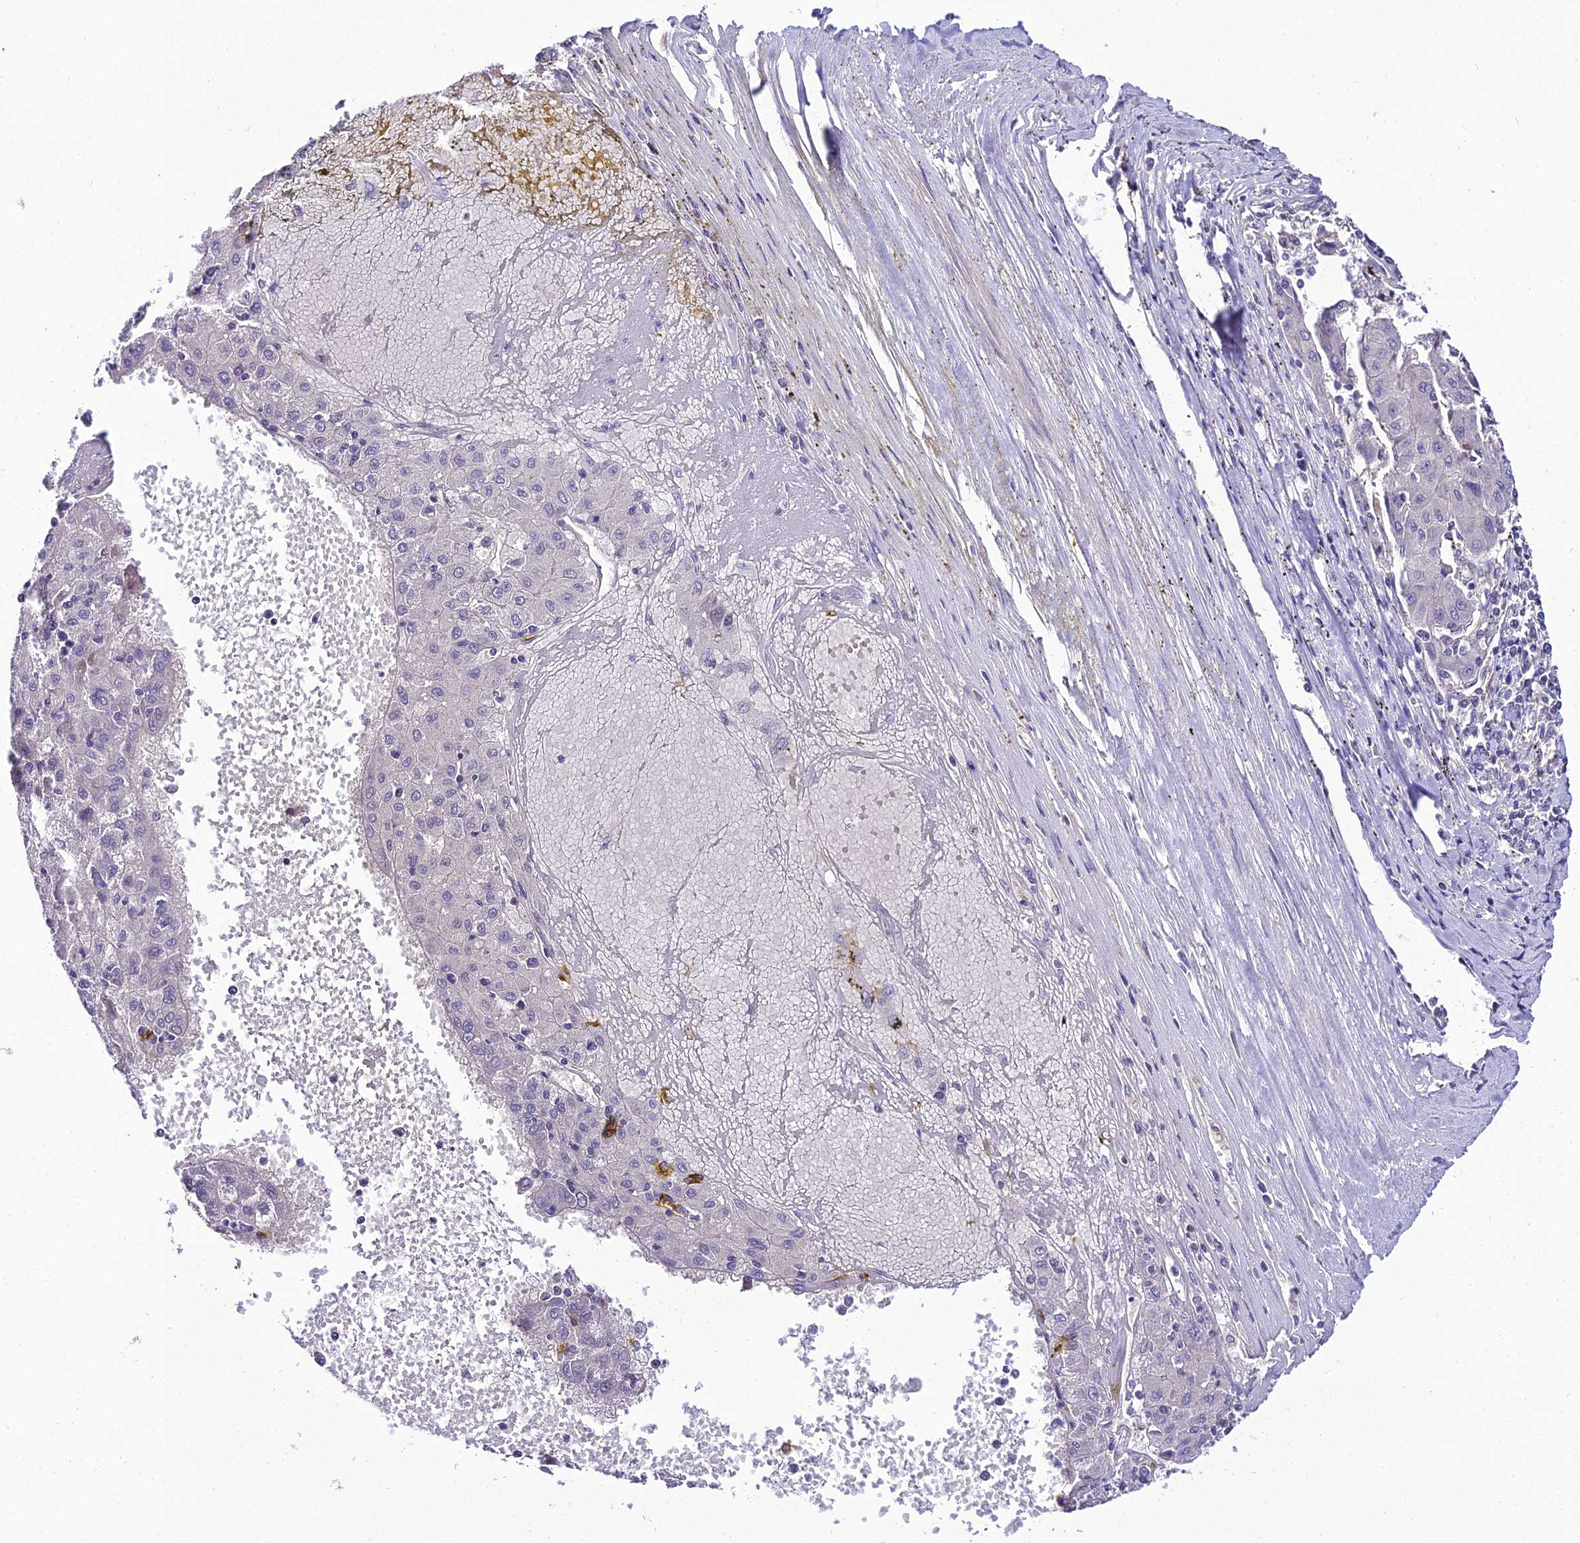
{"staining": {"intensity": "negative", "quantity": "none", "location": "none"}, "tissue": "liver cancer", "cell_type": "Tumor cells", "image_type": "cancer", "snomed": [{"axis": "morphology", "description": "Carcinoma, Hepatocellular, NOS"}, {"axis": "topography", "description": "Liver"}], "caption": "Tumor cells show no significant protein expression in liver cancer (hepatocellular carcinoma).", "gene": "SHQ1", "patient": {"sex": "male", "age": 72}}